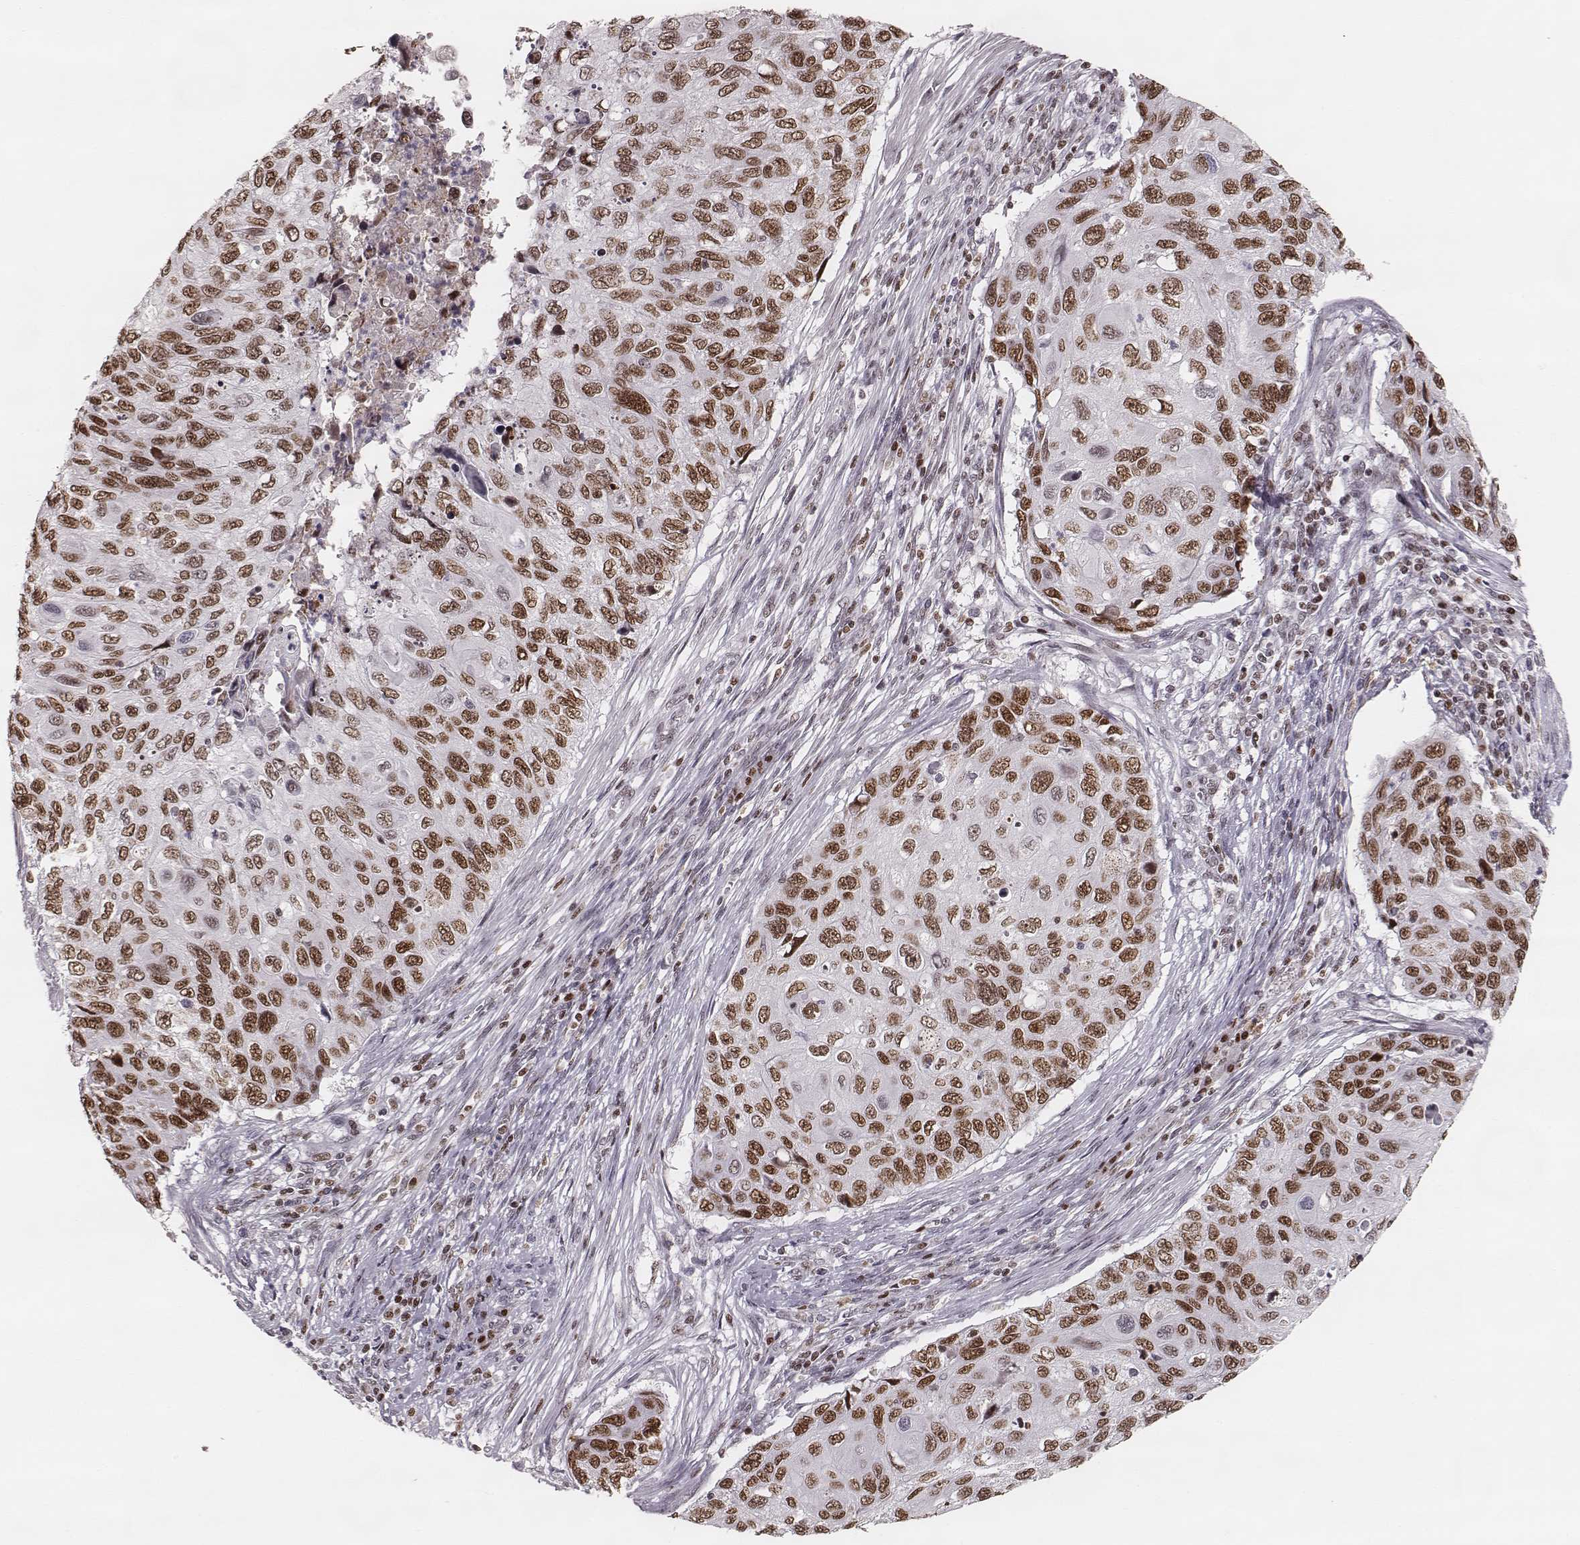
{"staining": {"intensity": "moderate", "quantity": ">75%", "location": "nuclear"}, "tissue": "cervical cancer", "cell_type": "Tumor cells", "image_type": "cancer", "snomed": [{"axis": "morphology", "description": "Squamous cell carcinoma, NOS"}, {"axis": "topography", "description": "Cervix"}], "caption": "Cervical squamous cell carcinoma stained with immunohistochemistry exhibits moderate nuclear positivity in about >75% of tumor cells. Using DAB (brown) and hematoxylin (blue) stains, captured at high magnification using brightfield microscopy.", "gene": "PARP1", "patient": {"sex": "female", "age": 70}}